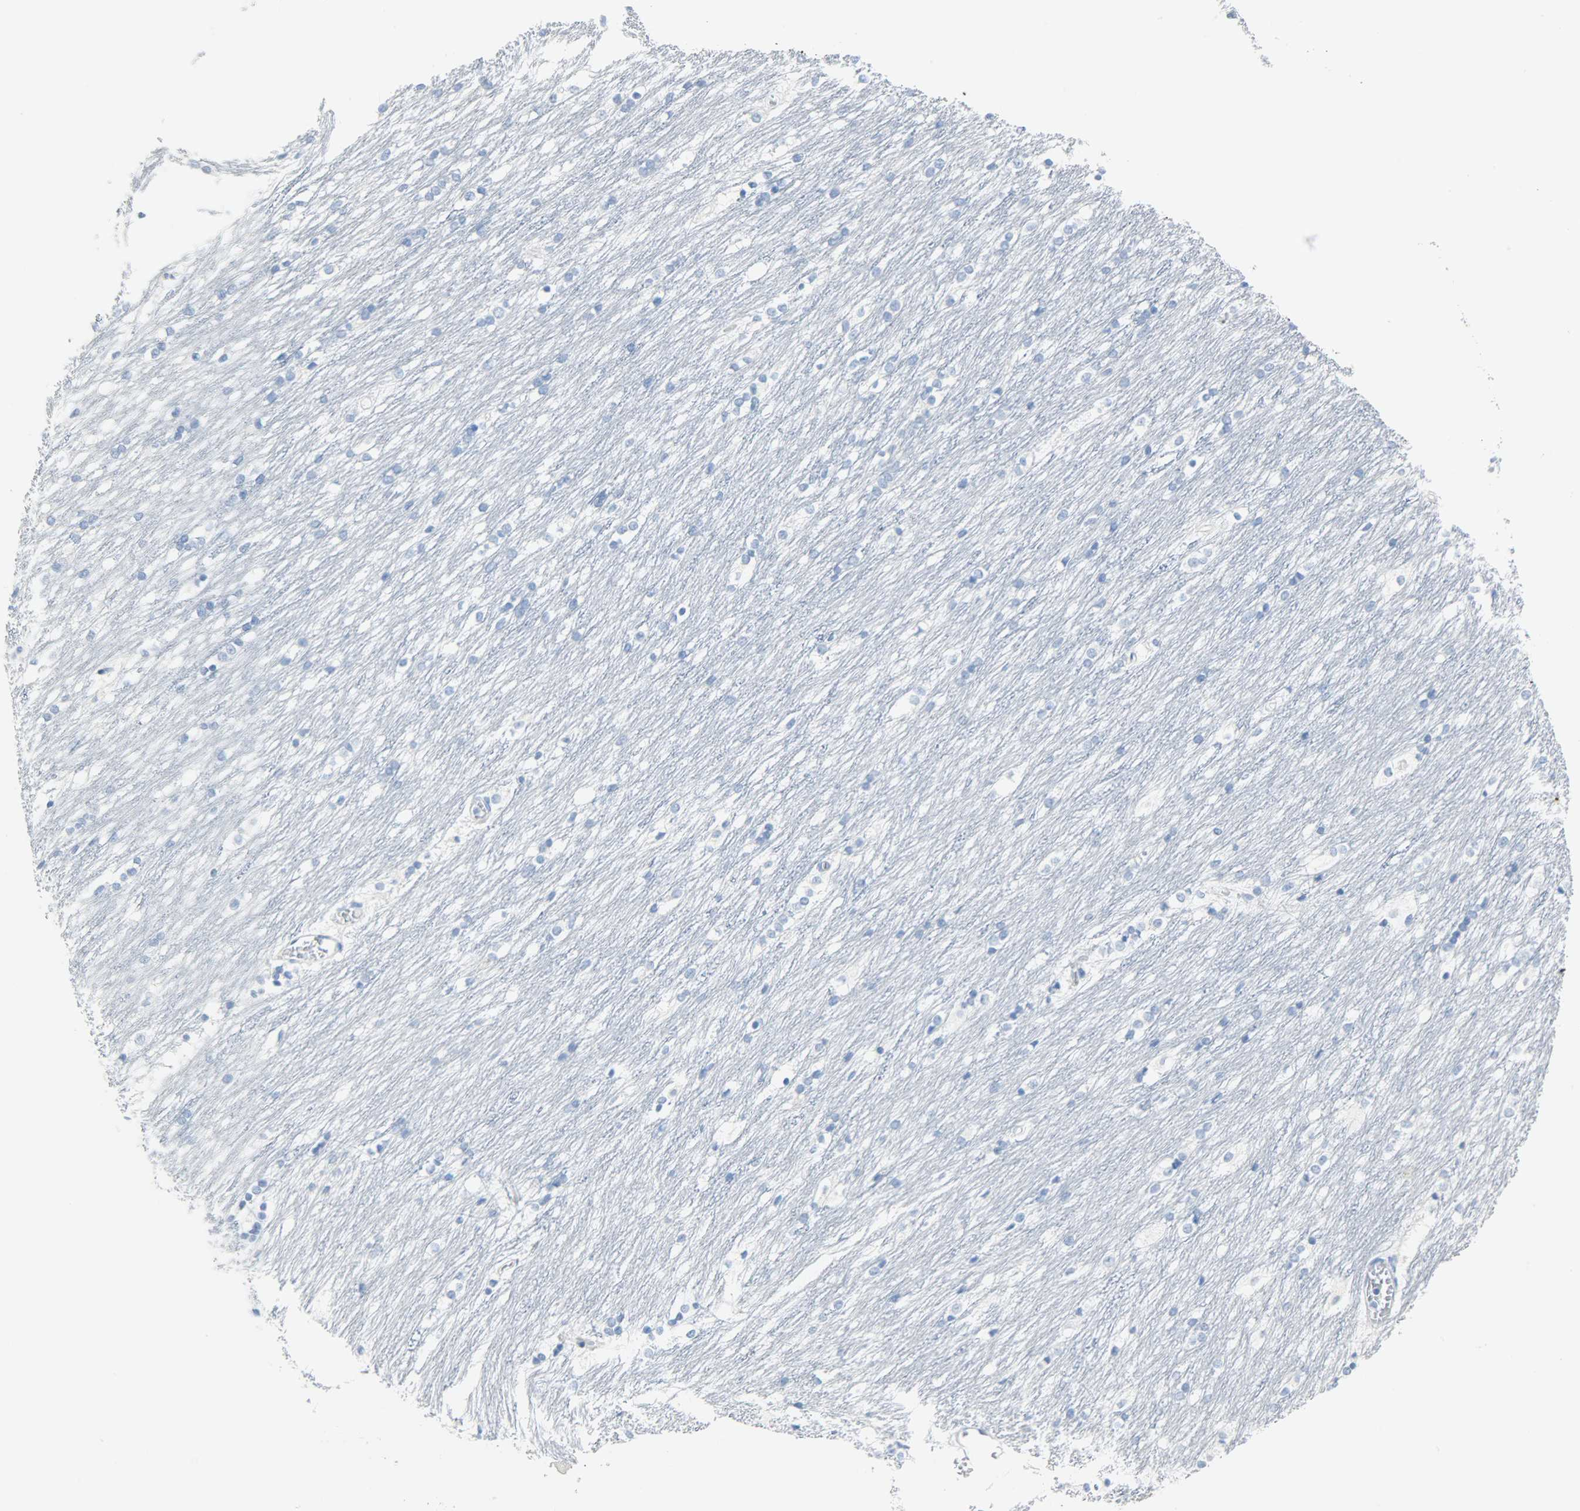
{"staining": {"intensity": "weak", "quantity": "<25%", "location": "cytoplasmic/membranous"}, "tissue": "caudate", "cell_type": "Glial cells", "image_type": "normal", "snomed": [{"axis": "morphology", "description": "Normal tissue, NOS"}, {"axis": "topography", "description": "Lateral ventricle wall"}], "caption": "The immunohistochemistry (IHC) image has no significant positivity in glial cells of caudate. (Stains: DAB immunohistochemistry (IHC) with hematoxylin counter stain, Microscopy: brightfield microscopy at high magnification).", "gene": "CA3", "patient": {"sex": "female", "age": 19}}